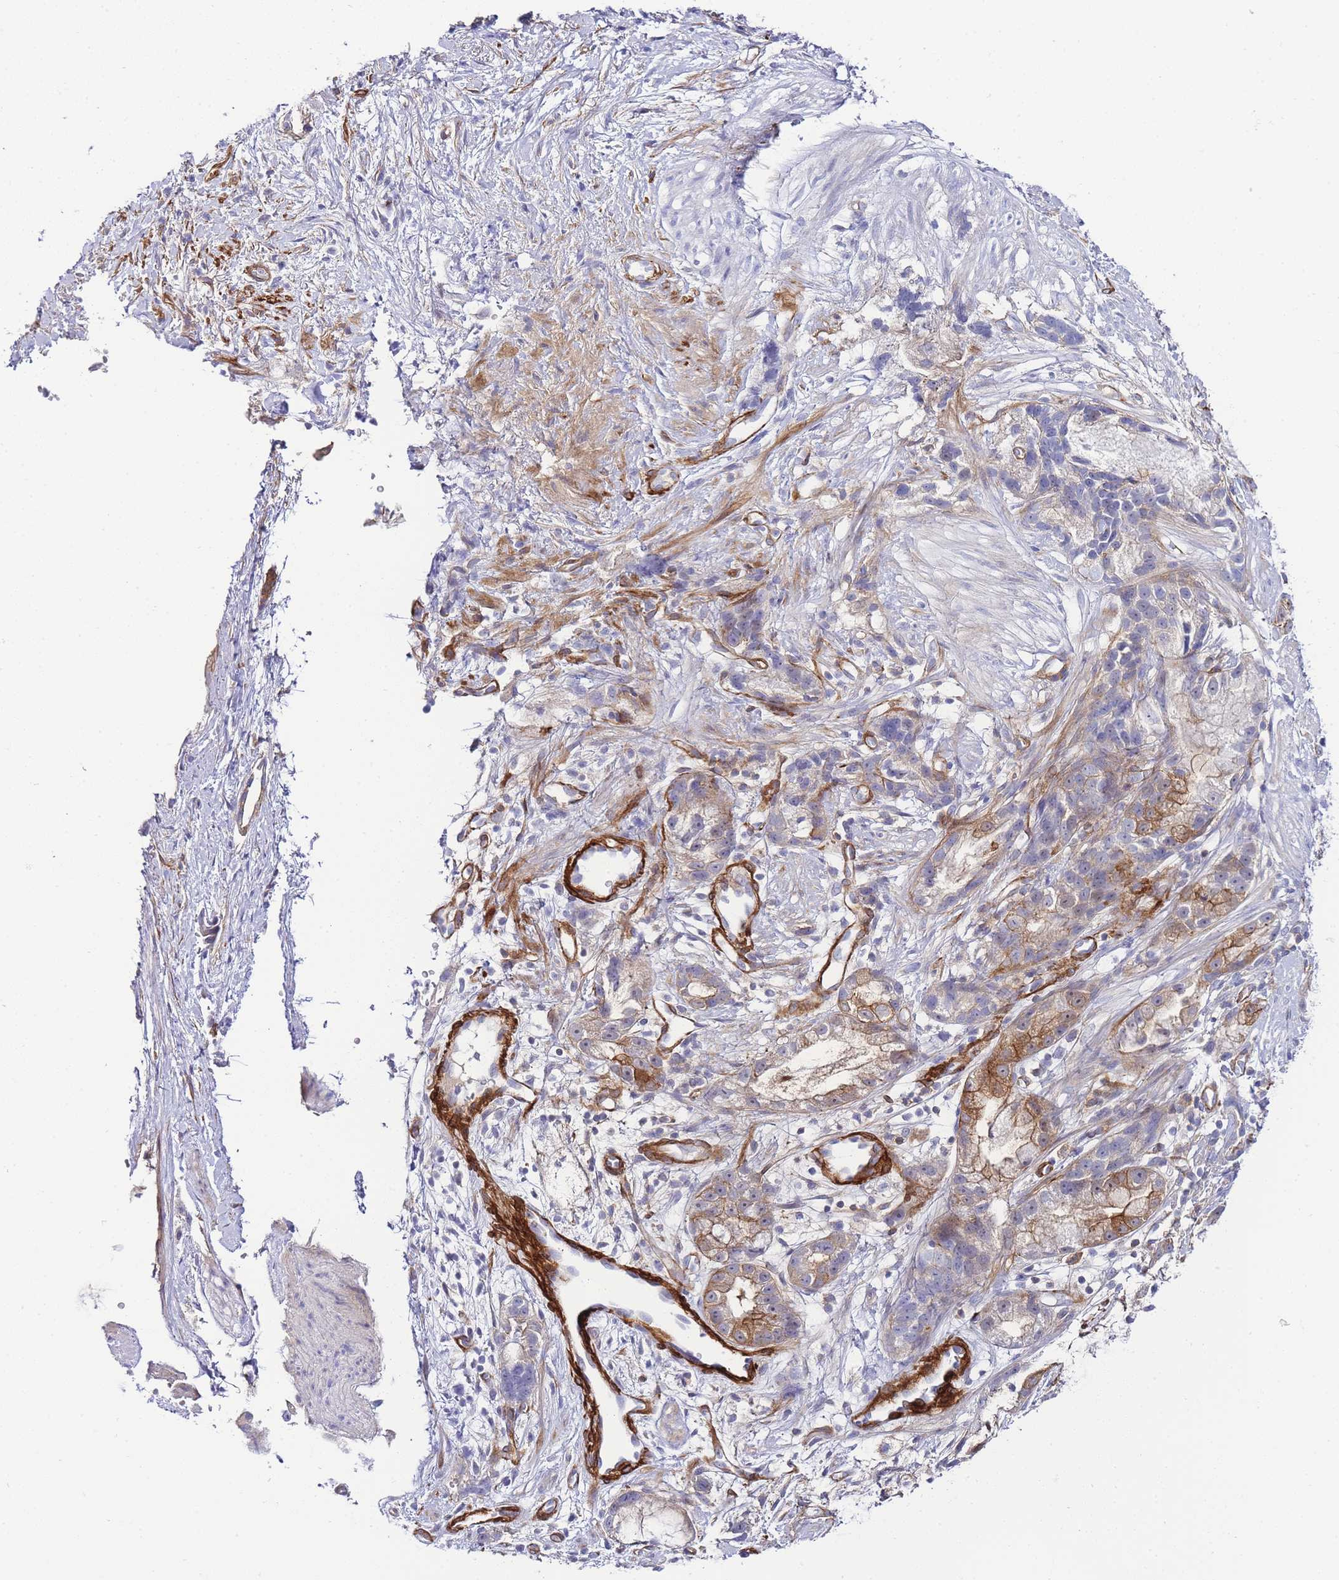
{"staining": {"intensity": "moderate", "quantity": "25%-75%", "location": "cytoplasmic/membranous"}, "tissue": "stomach cancer", "cell_type": "Tumor cells", "image_type": "cancer", "snomed": [{"axis": "morphology", "description": "Adenocarcinoma, NOS"}, {"axis": "topography", "description": "Stomach"}], "caption": "Tumor cells show medium levels of moderate cytoplasmic/membranous expression in about 25%-75% of cells in adenocarcinoma (stomach). (Stains: DAB in brown, nuclei in blue, Microscopy: brightfield microscopy at high magnification).", "gene": "FBN3", "patient": {"sex": "male", "age": 55}}